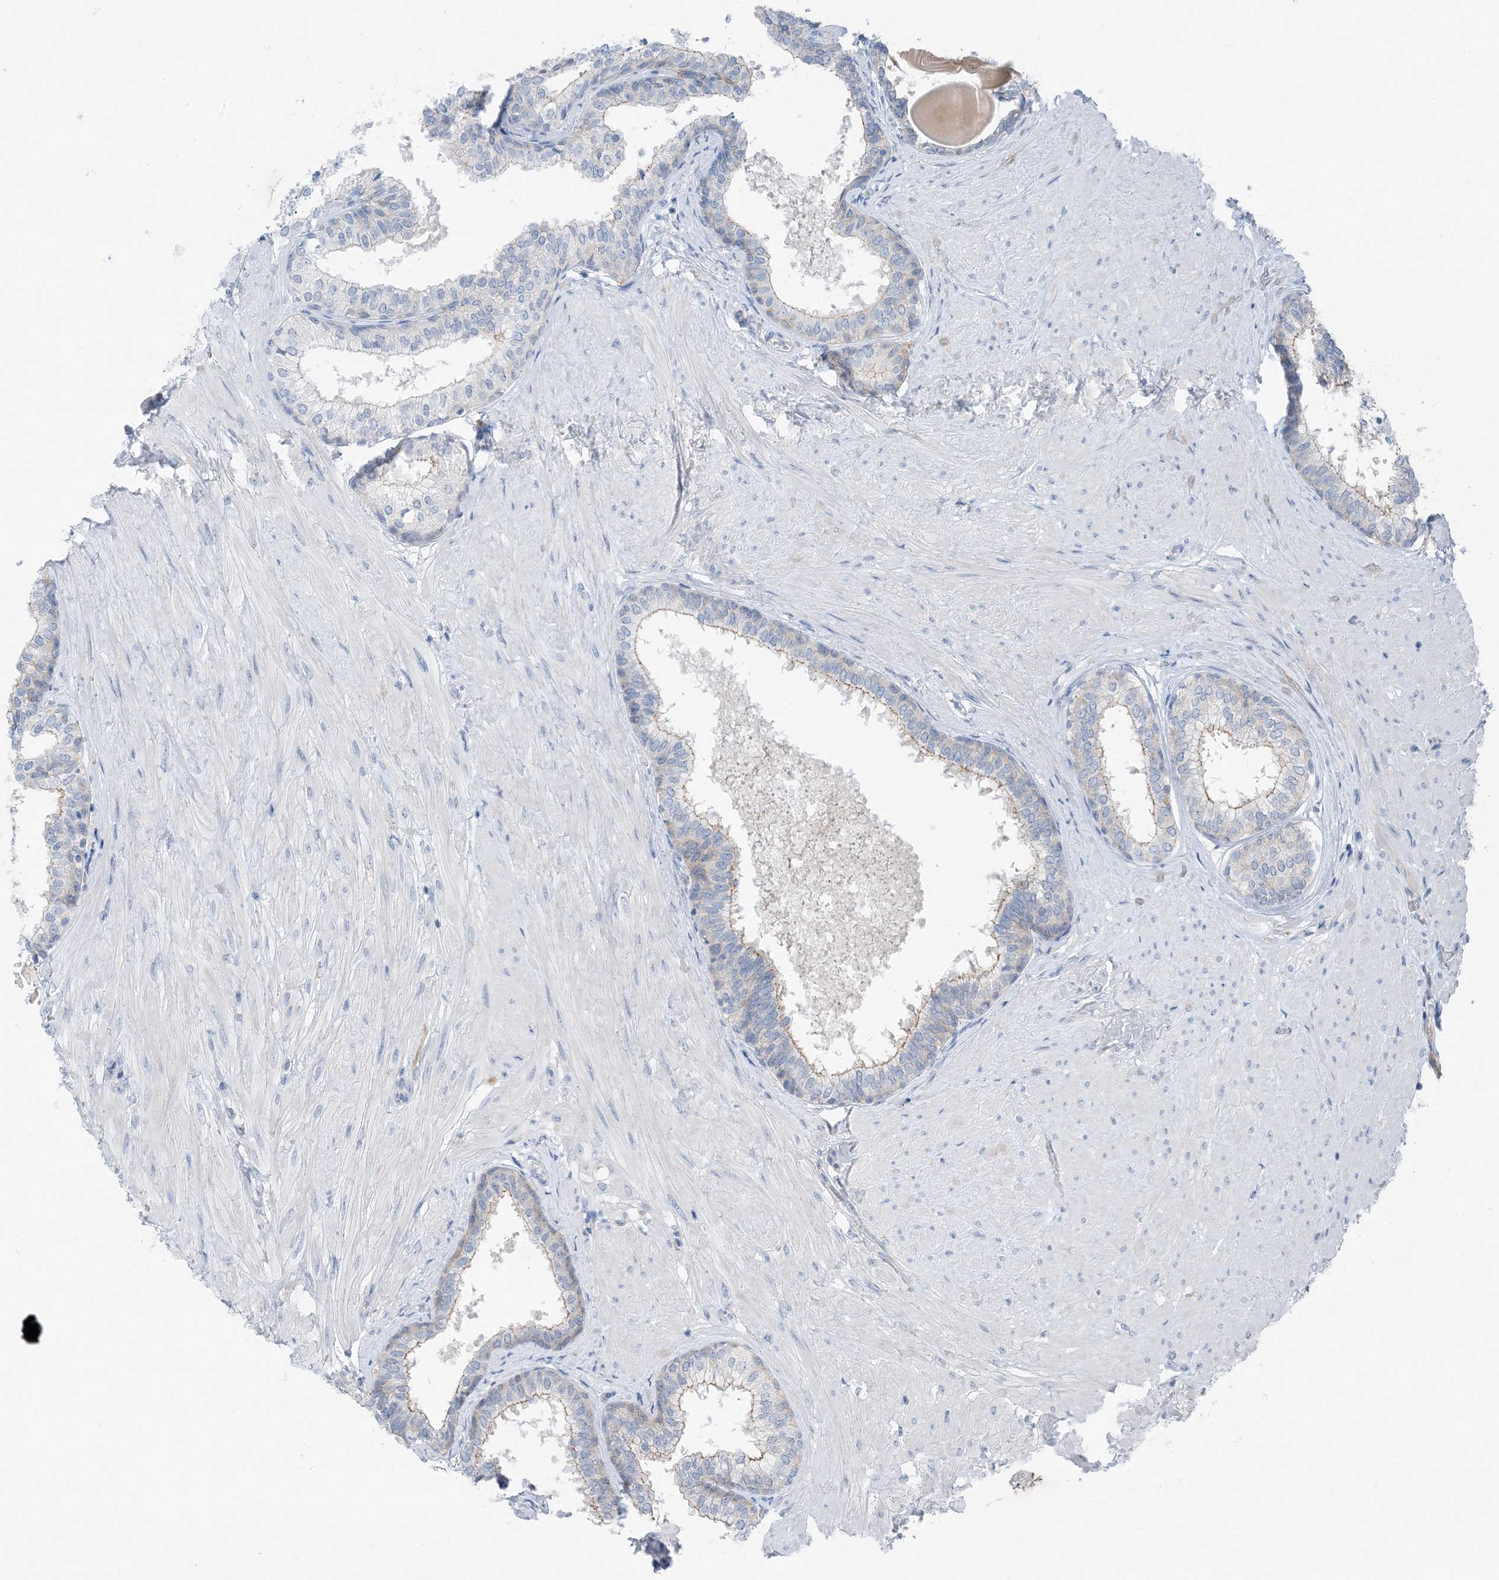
{"staining": {"intensity": "weak", "quantity": "25%-75%", "location": "cytoplasmic/membranous"}, "tissue": "prostate", "cell_type": "Glandular cells", "image_type": "normal", "snomed": [{"axis": "morphology", "description": "Normal tissue, NOS"}, {"axis": "topography", "description": "Prostate"}], "caption": "Immunohistochemistry histopathology image of benign prostate: human prostate stained using immunohistochemistry (IHC) exhibits low levels of weak protein expression localized specifically in the cytoplasmic/membranous of glandular cells, appearing as a cytoplasmic/membranous brown color.", "gene": "NCOA7", "patient": {"sex": "male", "age": 48}}